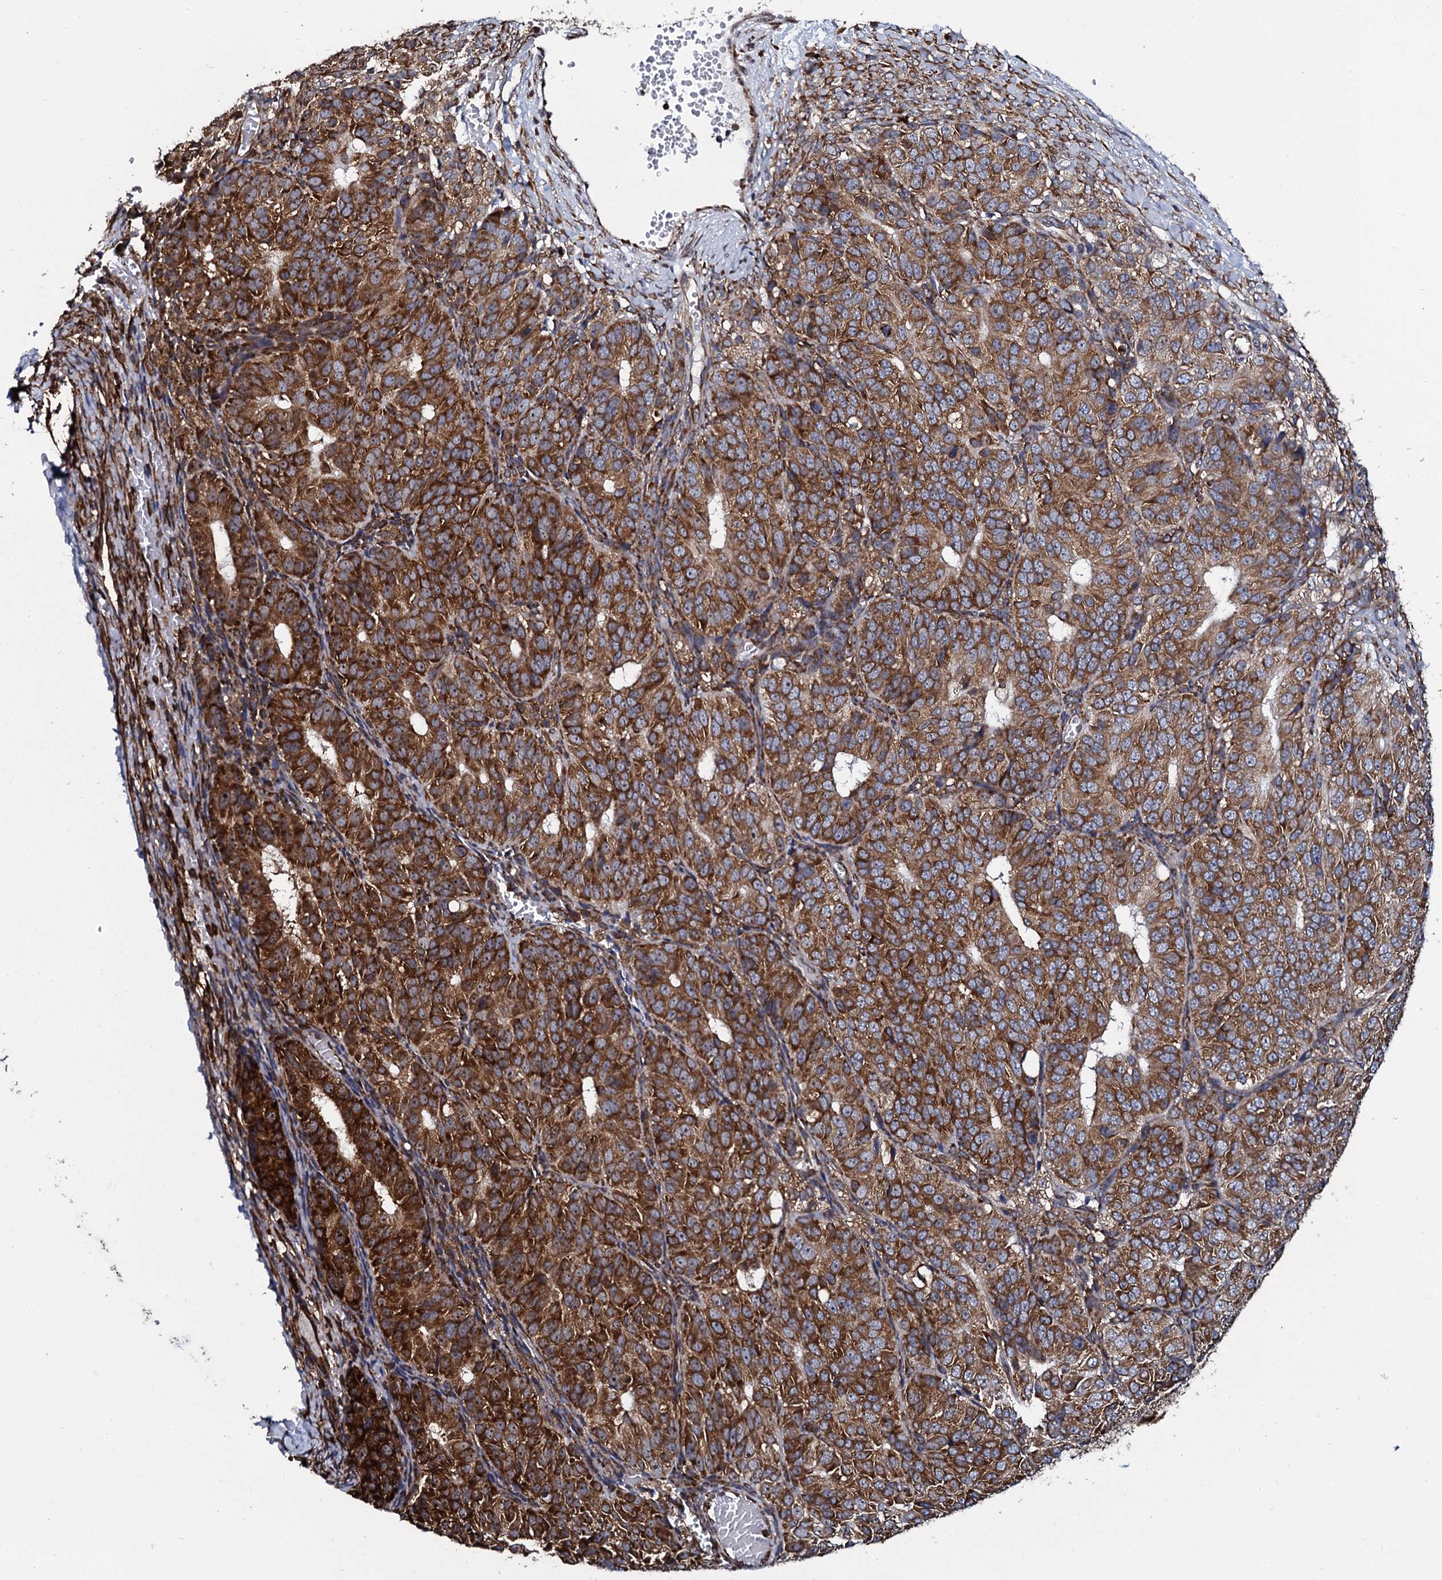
{"staining": {"intensity": "moderate", "quantity": ">75%", "location": "cytoplasmic/membranous"}, "tissue": "ovarian cancer", "cell_type": "Tumor cells", "image_type": "cancer", "snomed": [{"axis": "morphology", "description": "Carcinoma, endometroid"}, {"axis": "topography", "description": "Ovary"}], "caption": "Immunohistochemistry (IHC) staining of ovarian cancer (endometroid carcinoma), which displays medium levels of moderate cytoplasmic/membranous expression in about >75% of tumor cells indicating moderate cytoplasmic/membranous protein staining. The staining was performed using DAB (brown) for protein detection and nuclei were counterstained in hematoxylin (blue).", "gene": "SPTY2D1", "patient": {"sex": "female", "age": 51}}